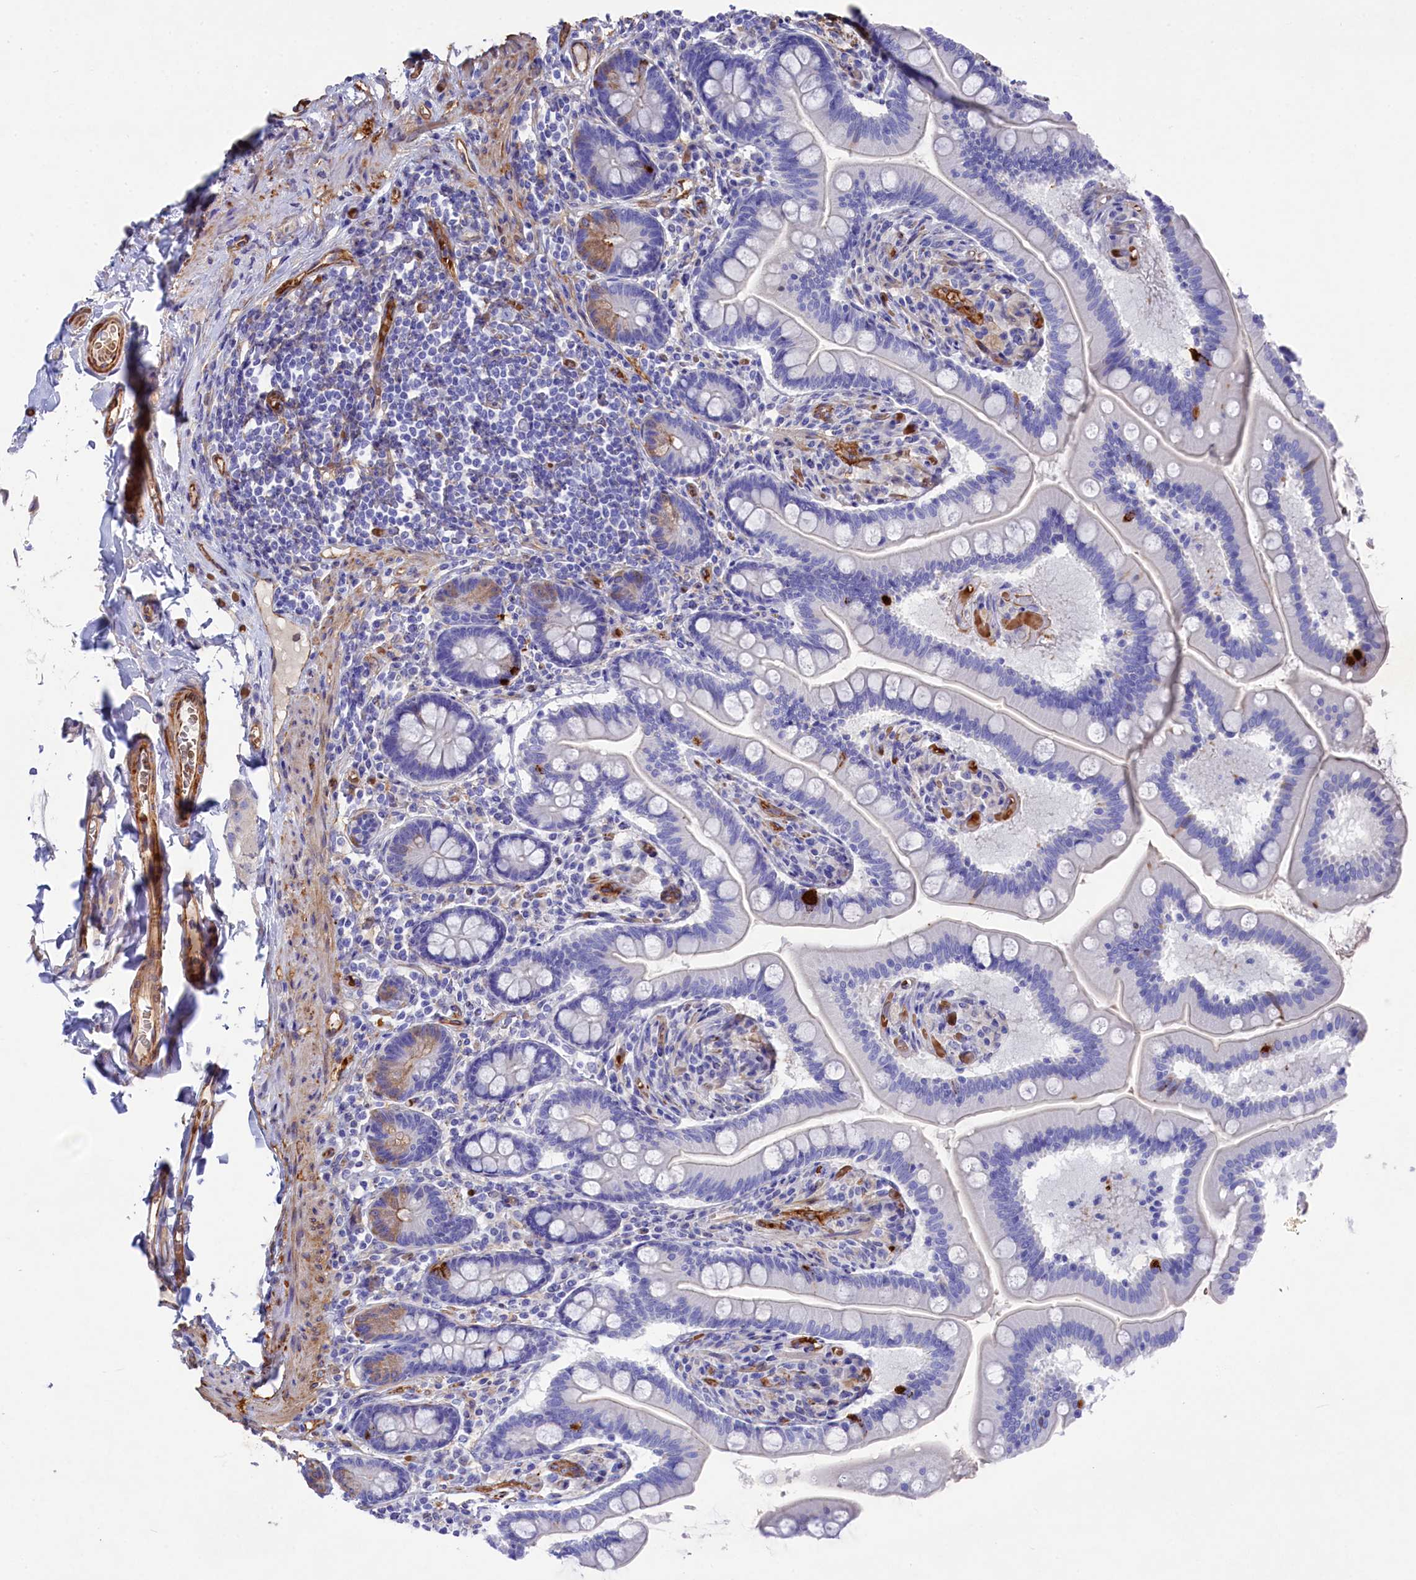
{"staining": {"intensity": "weak", "quantity": "<25%", "location": "cytoplasmic/membranous"}, "tissue": "small intestine", "cell_type": "Glandular cells", "image_type": "normal", "snomed": [{"axis": "morphology", "description": "Normal tissue, NOS"}, {"axis": "topography", "description": "Small intestine"}], "caption": "IHC micrograph of unremarkable small intestine: small intestine stained with DAB (3,3'-diaminobenzidine) exhibits no significant protein staining in glandular cells.", "gene": "LHFPL4", "patient": {"sex": "female", "age": 64}}